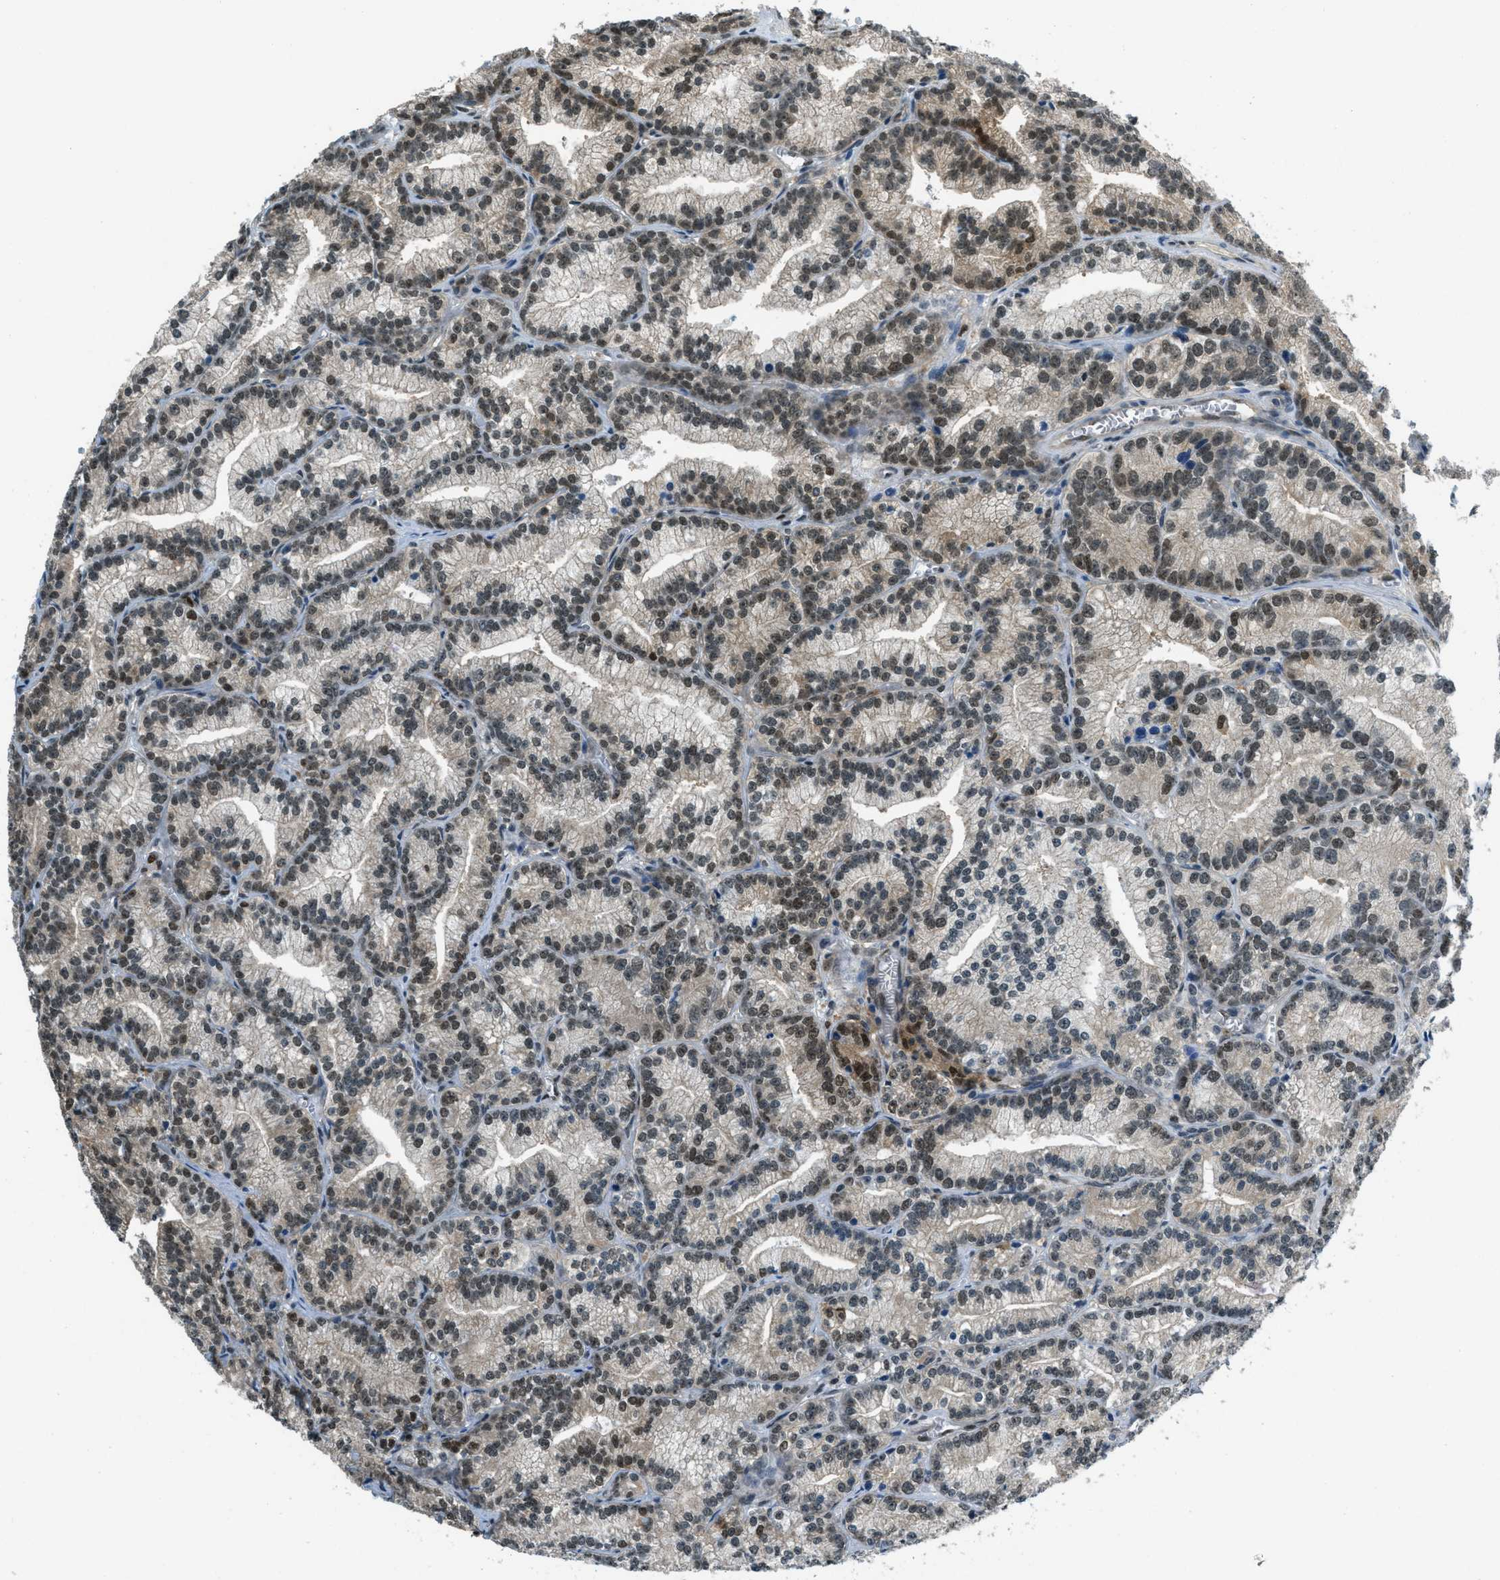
{"staining": {"intensity": "moderate", "quantity": ">75%", "location": "nuclear"}, "tissue": "prostate cancer", "cell_type": "Tumor cells", "image_type": "cancer", "snomed": [{"axis": "morphology", "description": "Adenocarcinoma, Low grade"}, {"axis": "topography", "description": "Prostate"}], "caption": "About >75% of tumor cells in human prostate cancer display moderate nuclear protein positivity as visualized by brown immunohistochemical staining.", "gene": "OGFR", "patient": {"sex": "male", "age": 89}}